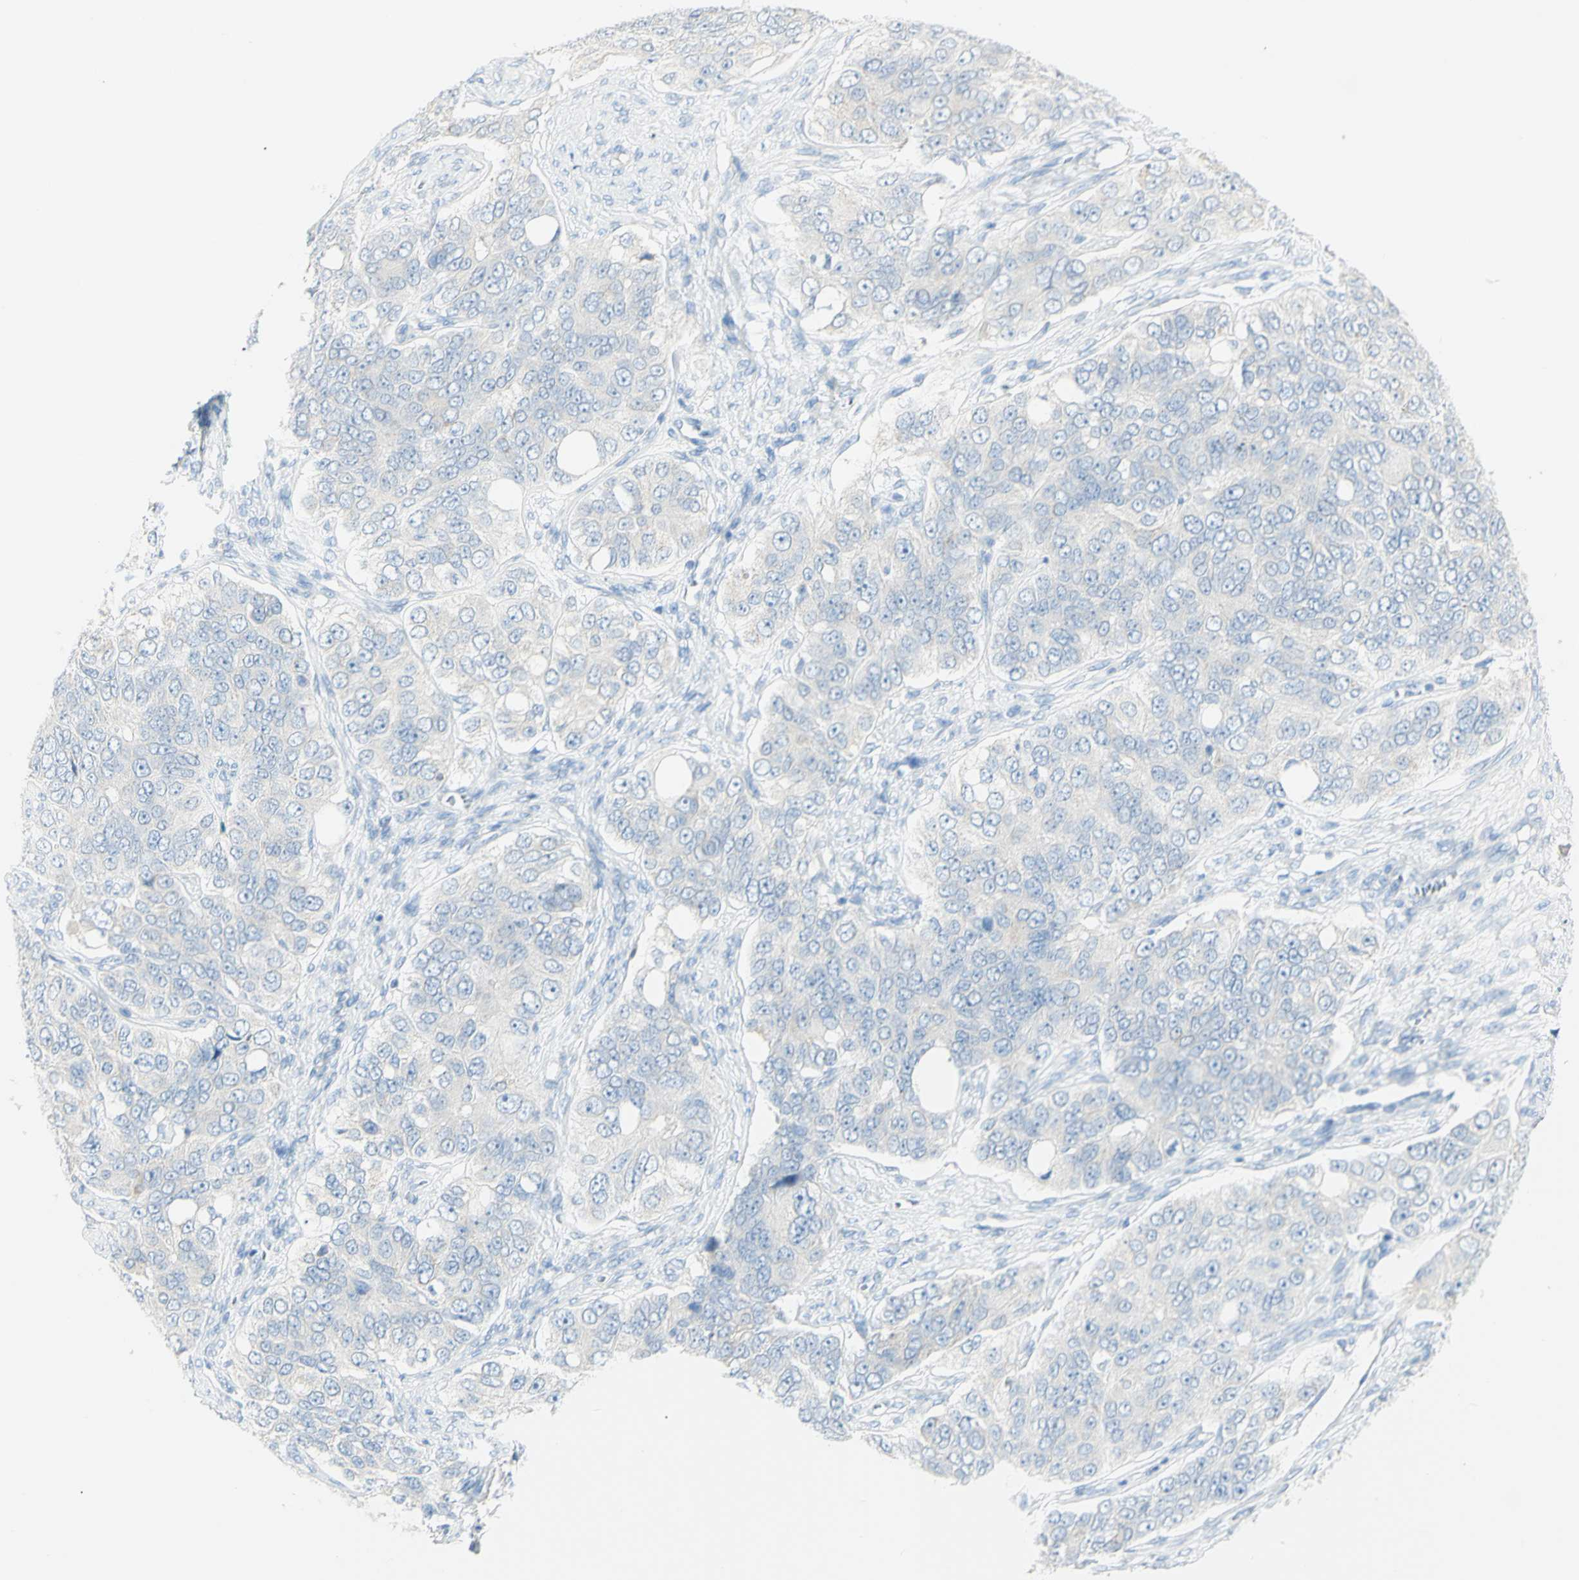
{"staining": {"intensity": "negative", "quantity": "none", "location": "none"}, "tissue": "ovarian cancer", "cell_type": "Tumor cells", "image_type": "cancer", "snomed": [{"axis": "morphology", "description": "Carcinoma, endometroid"}, {"axis": "topography", "description": "Ovary"}], "caption": "A micrograph of human endometroid carcinoma (ovarian) is negative for staining in tumor cells.", "gene": "LETM1", "patient": {"sex": "female", "age": 51}}